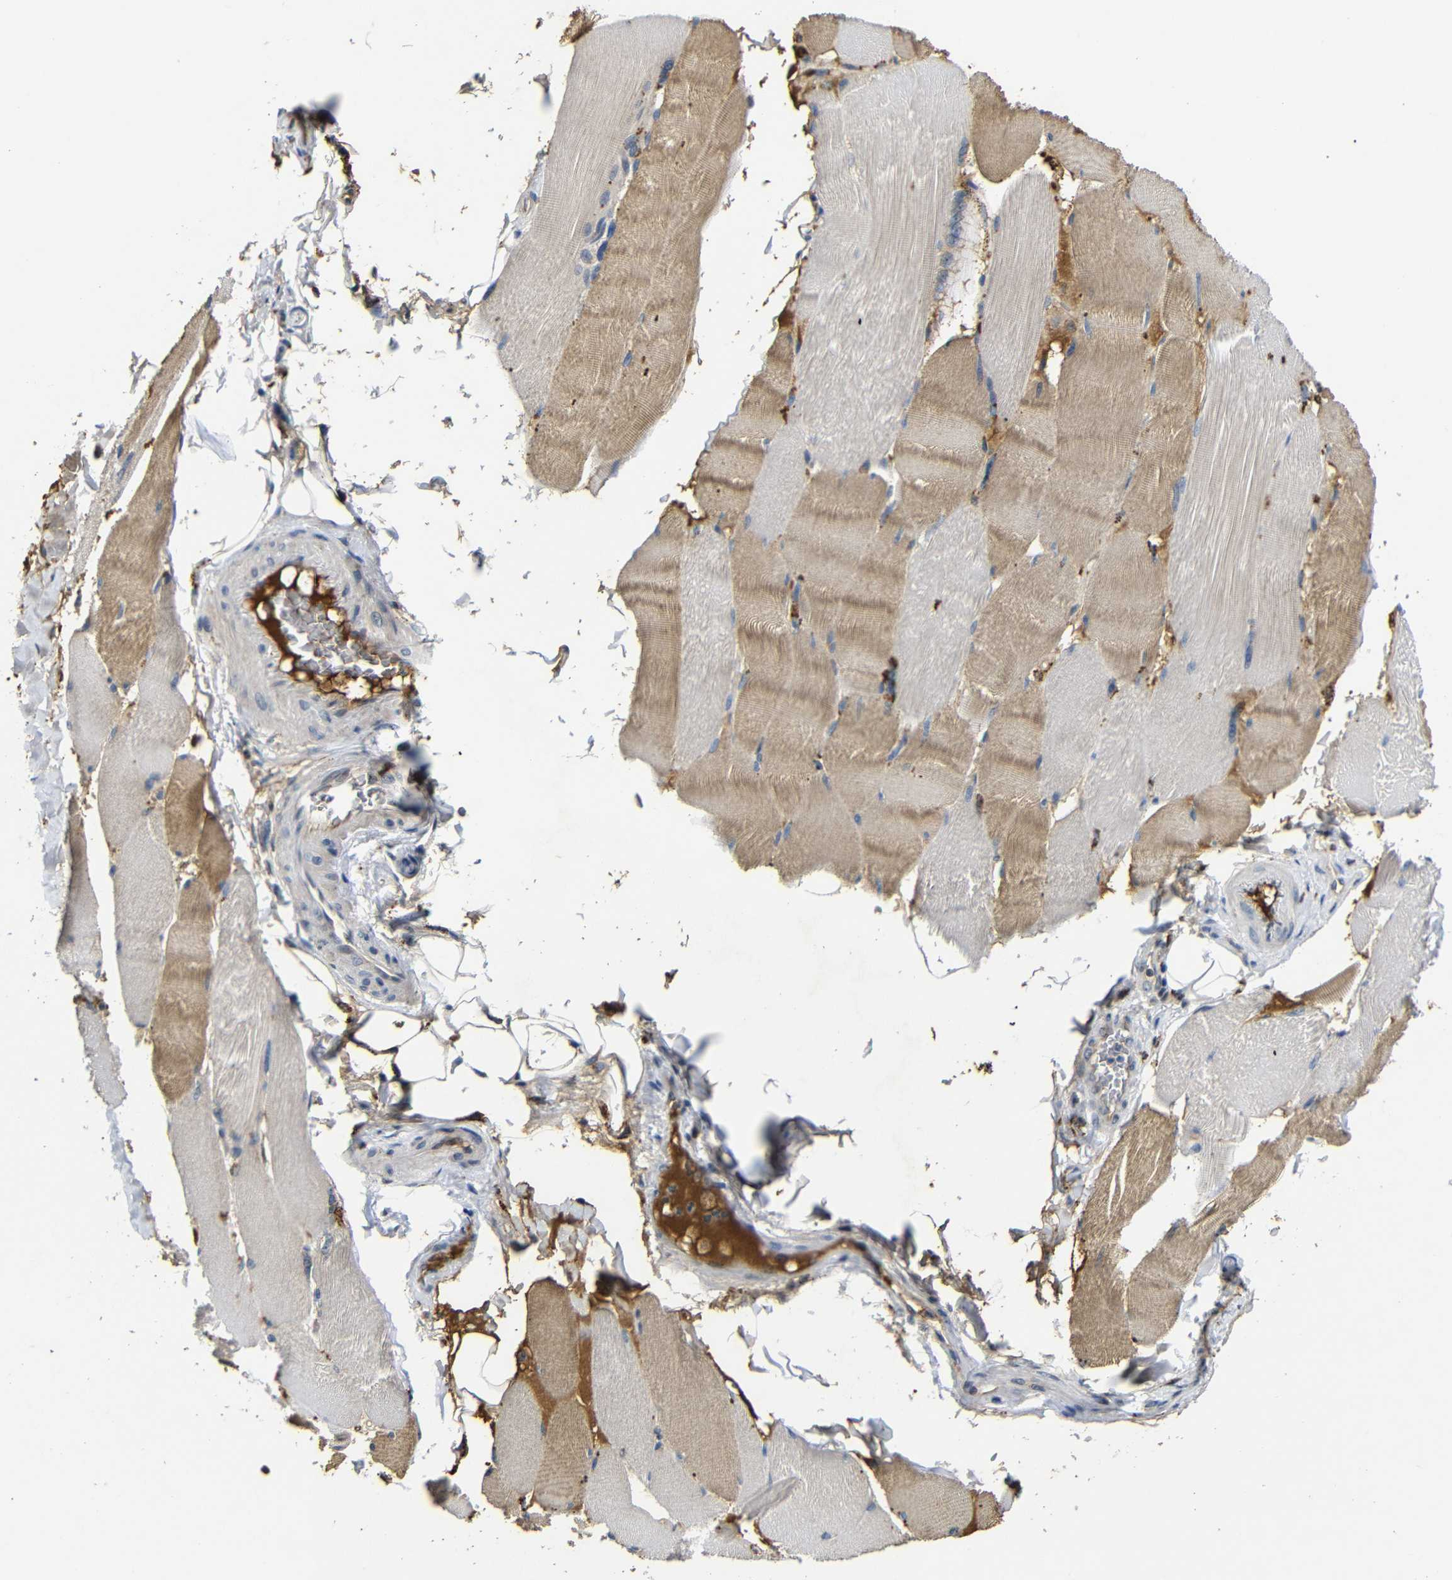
{"staining": {"intensity": "moderate", "quantity": "25%-75%", "location": "cytoplasmic/membranous"}, "tissue": "skeletal muscle", "cell_type": "Myocytes", "image_type": "normal", "snomed": [{"axis": "morphology", "description": "Normal tissue, NOS"}, {"axis": "topography", "description": "Skin"}, {"axis": "topography", "description": "Skeletal muscle"}], "caption": "Protein staining by immunohistochemistry reveals moderate cytoplasmic/membranous staining in approximately 25%-75% of myocytes in normal skeletal muscle. (Stains: DAB (3,3'-diaminobenzidine) in brown, nuclei in blue, Microscopy: brightfield microscopy at high magnification).", "gene": "MYC", "patient": {"sex": "male", "age": 83}}